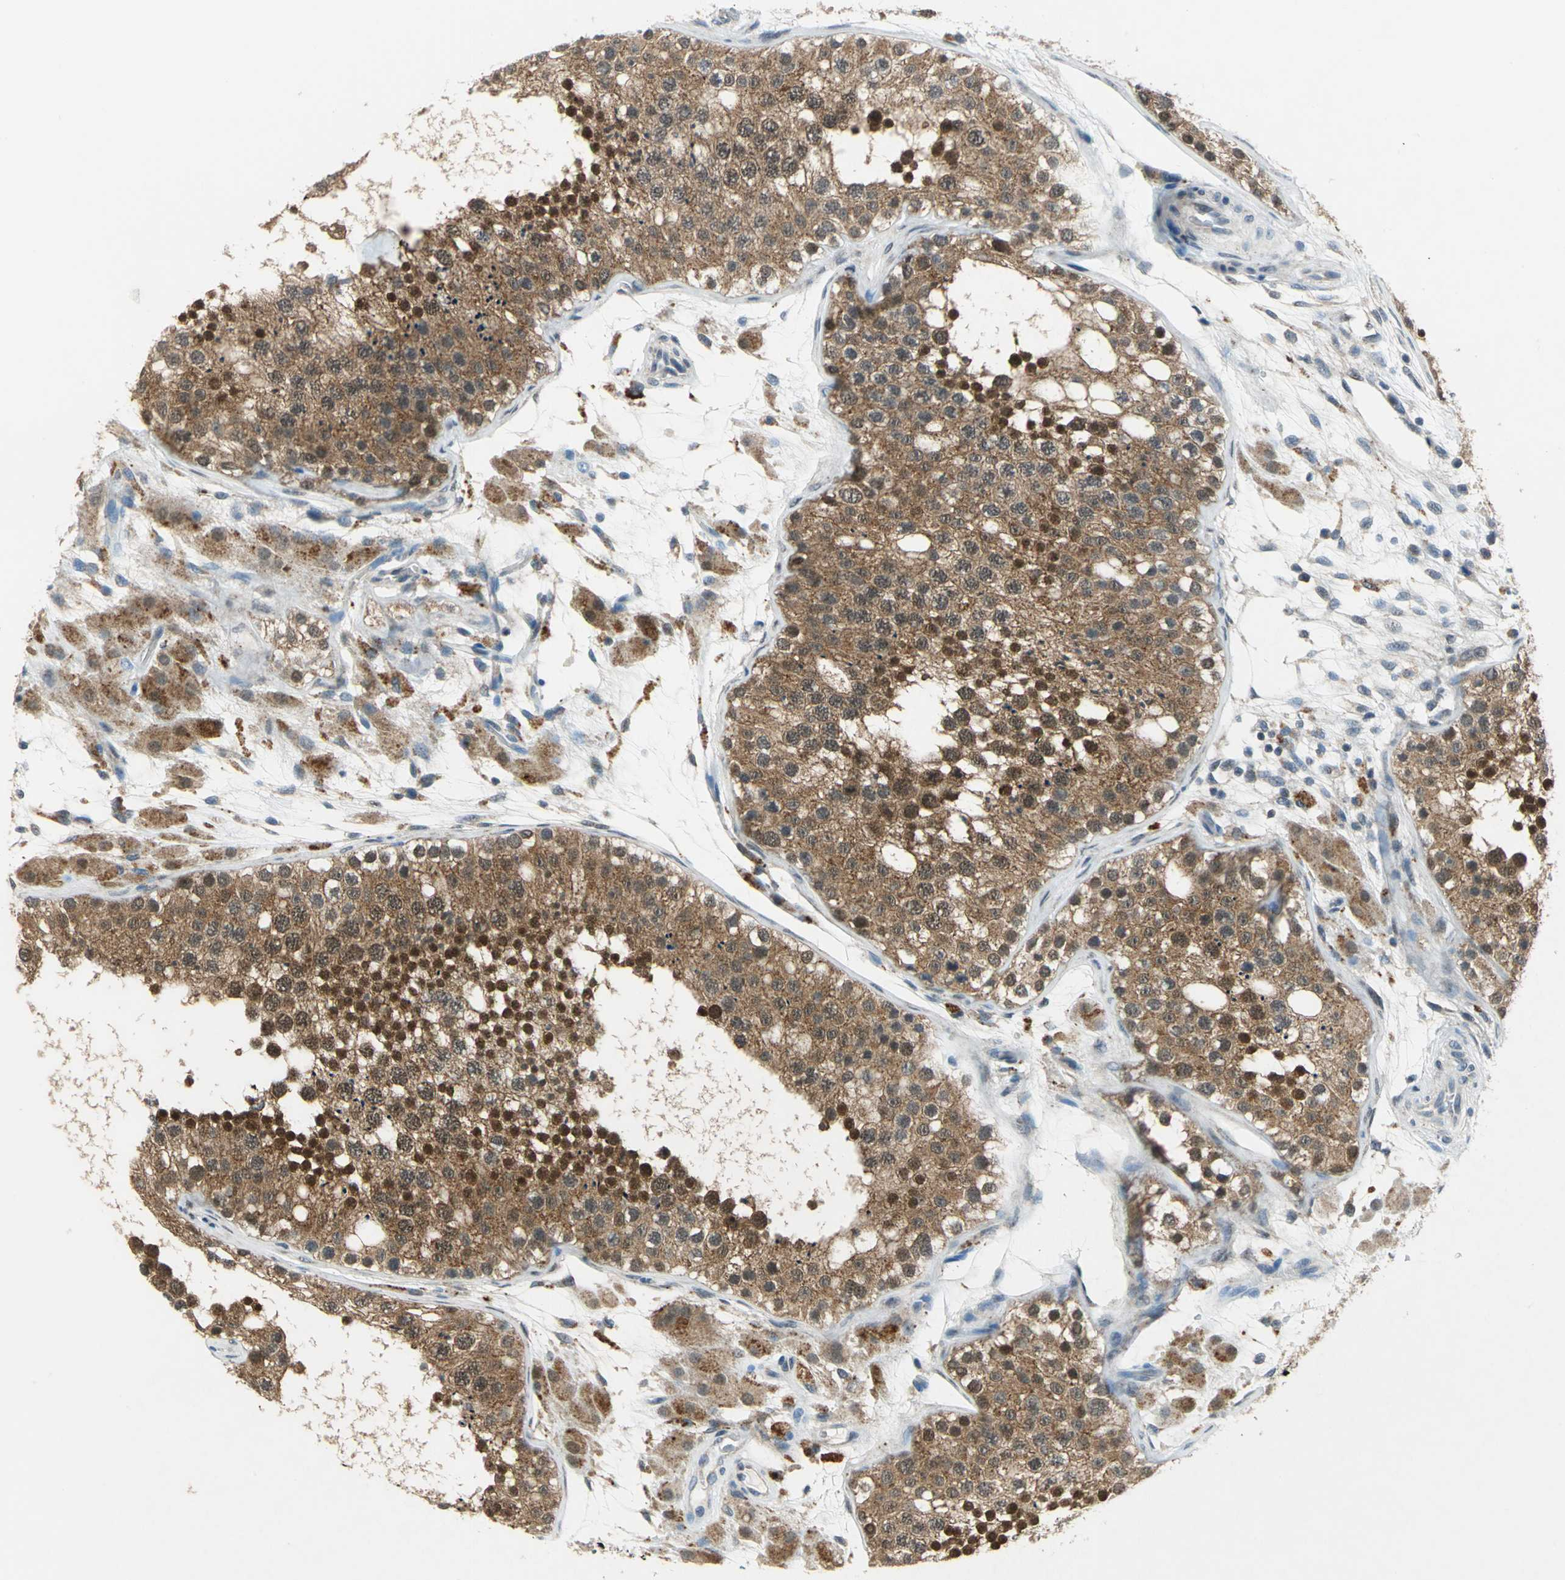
{"staining": {"intensity": "moderate", "quantity": ">75%", "location": "cytoplasmic/membranous,nuclear"}, "tissue": "testis", "cell_type": "Cells in seminiferous ducts", "image_type": "normal", "snomed": [{"axis": "morphology", "description": "Normal tissue, NOS"}, {"axis": "topography", "description": "Testis"}], "caption": "Unremarkable testis demonstrates moderate cytoplasmic/membranous,nuclear expression in approximately >75% of cells in seminiferous ducts, visualized by immunohistochemistry.", "gene": "PIN1", "patient": {"sex": "male", "age": 26}}